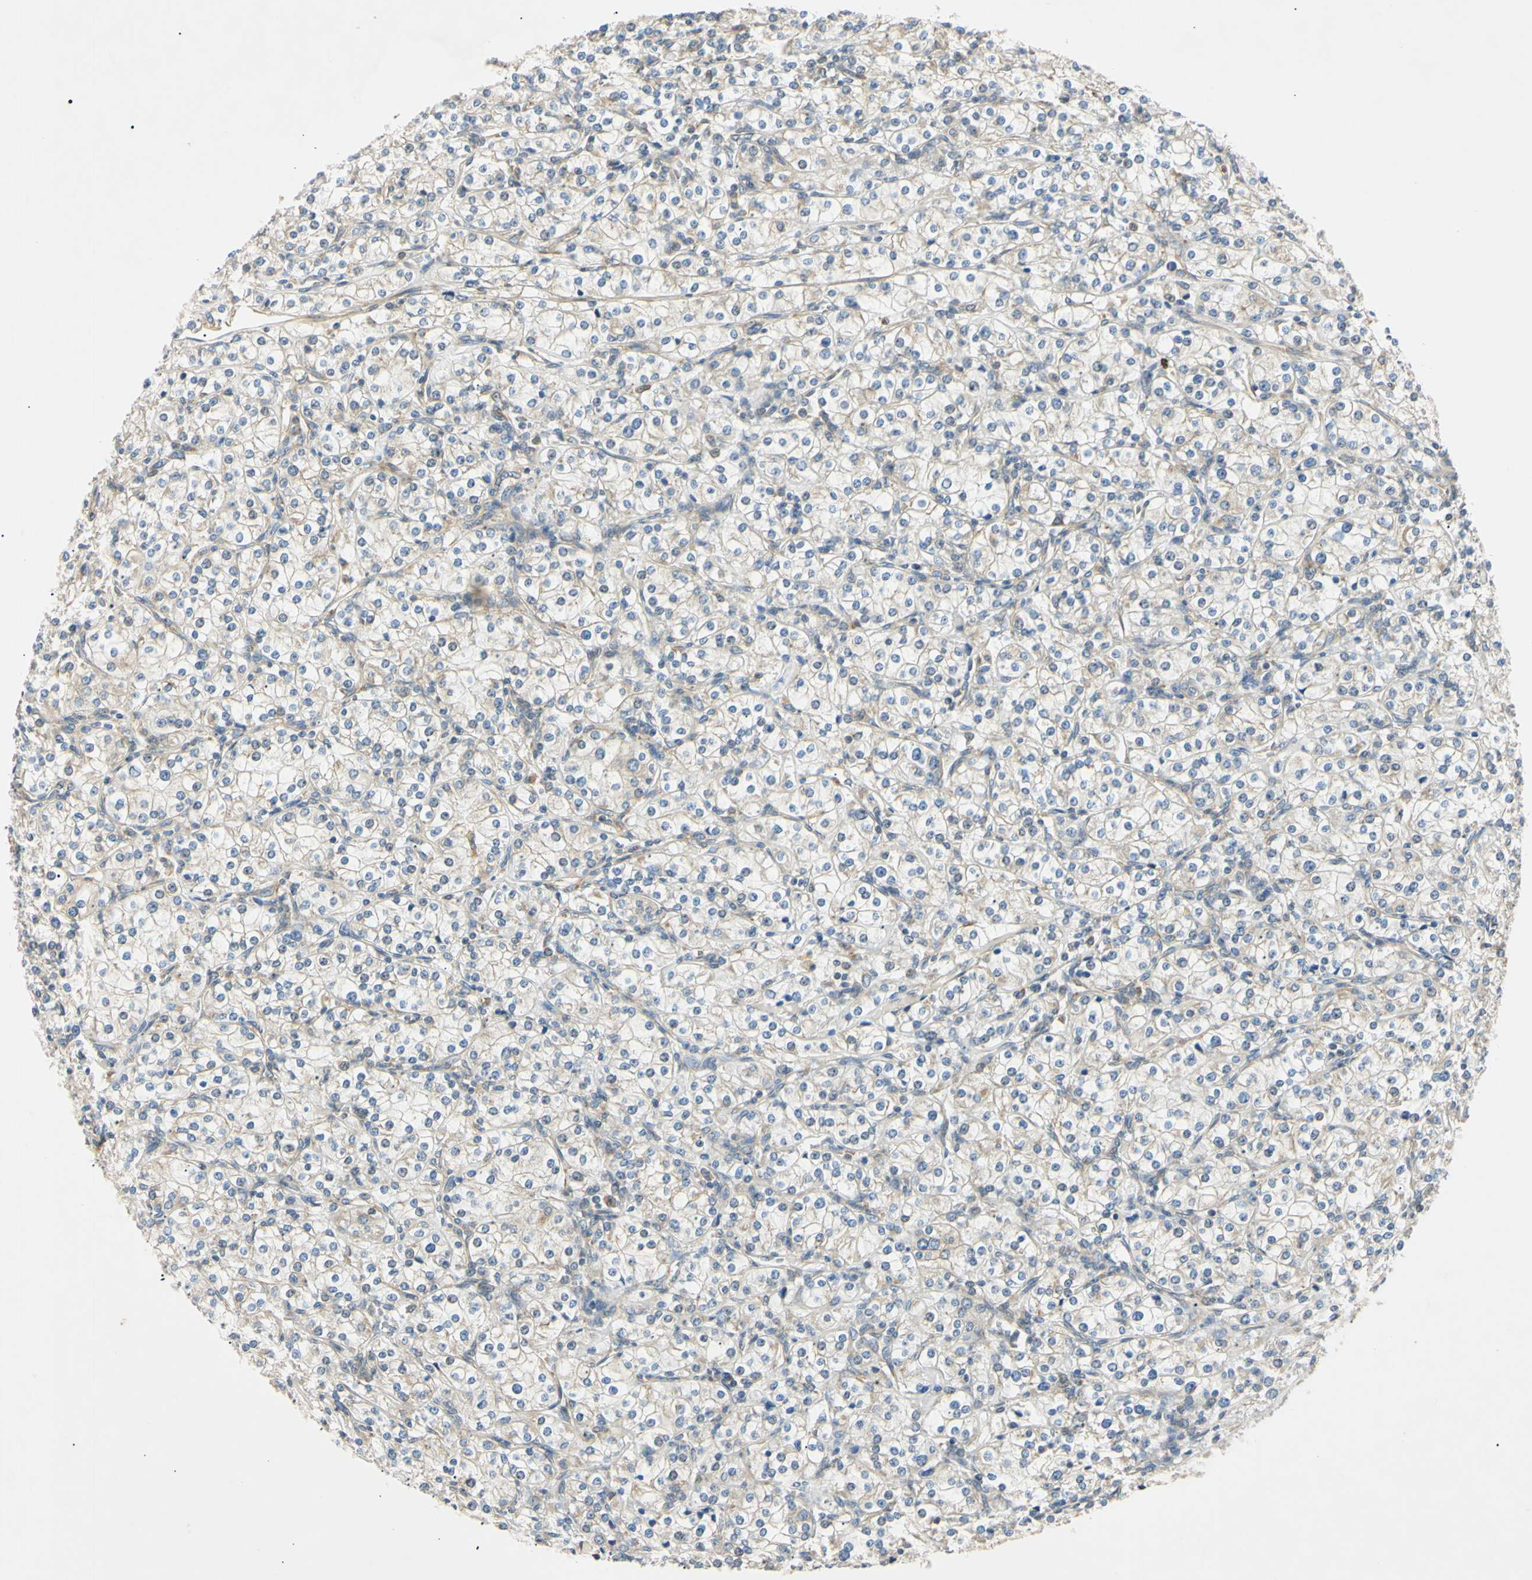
{"staining": {"intensity": "negative", "quantity": "none", "location": "none"}, "tissue": "renal cancer", "cell_type": "Tumor cells", "image_type": "cancer", "snomed": [{"axis": "morphology", "description": "Adenocarcinoma, NOS"}, {"axis": "topography", "description": "Kidney"}], "caption": "There is no significant positivity in tumor cells of adenocarcinoma (renal).", "gene": "DNAJB12", "patient": {"sex": "male", "age": 77}}